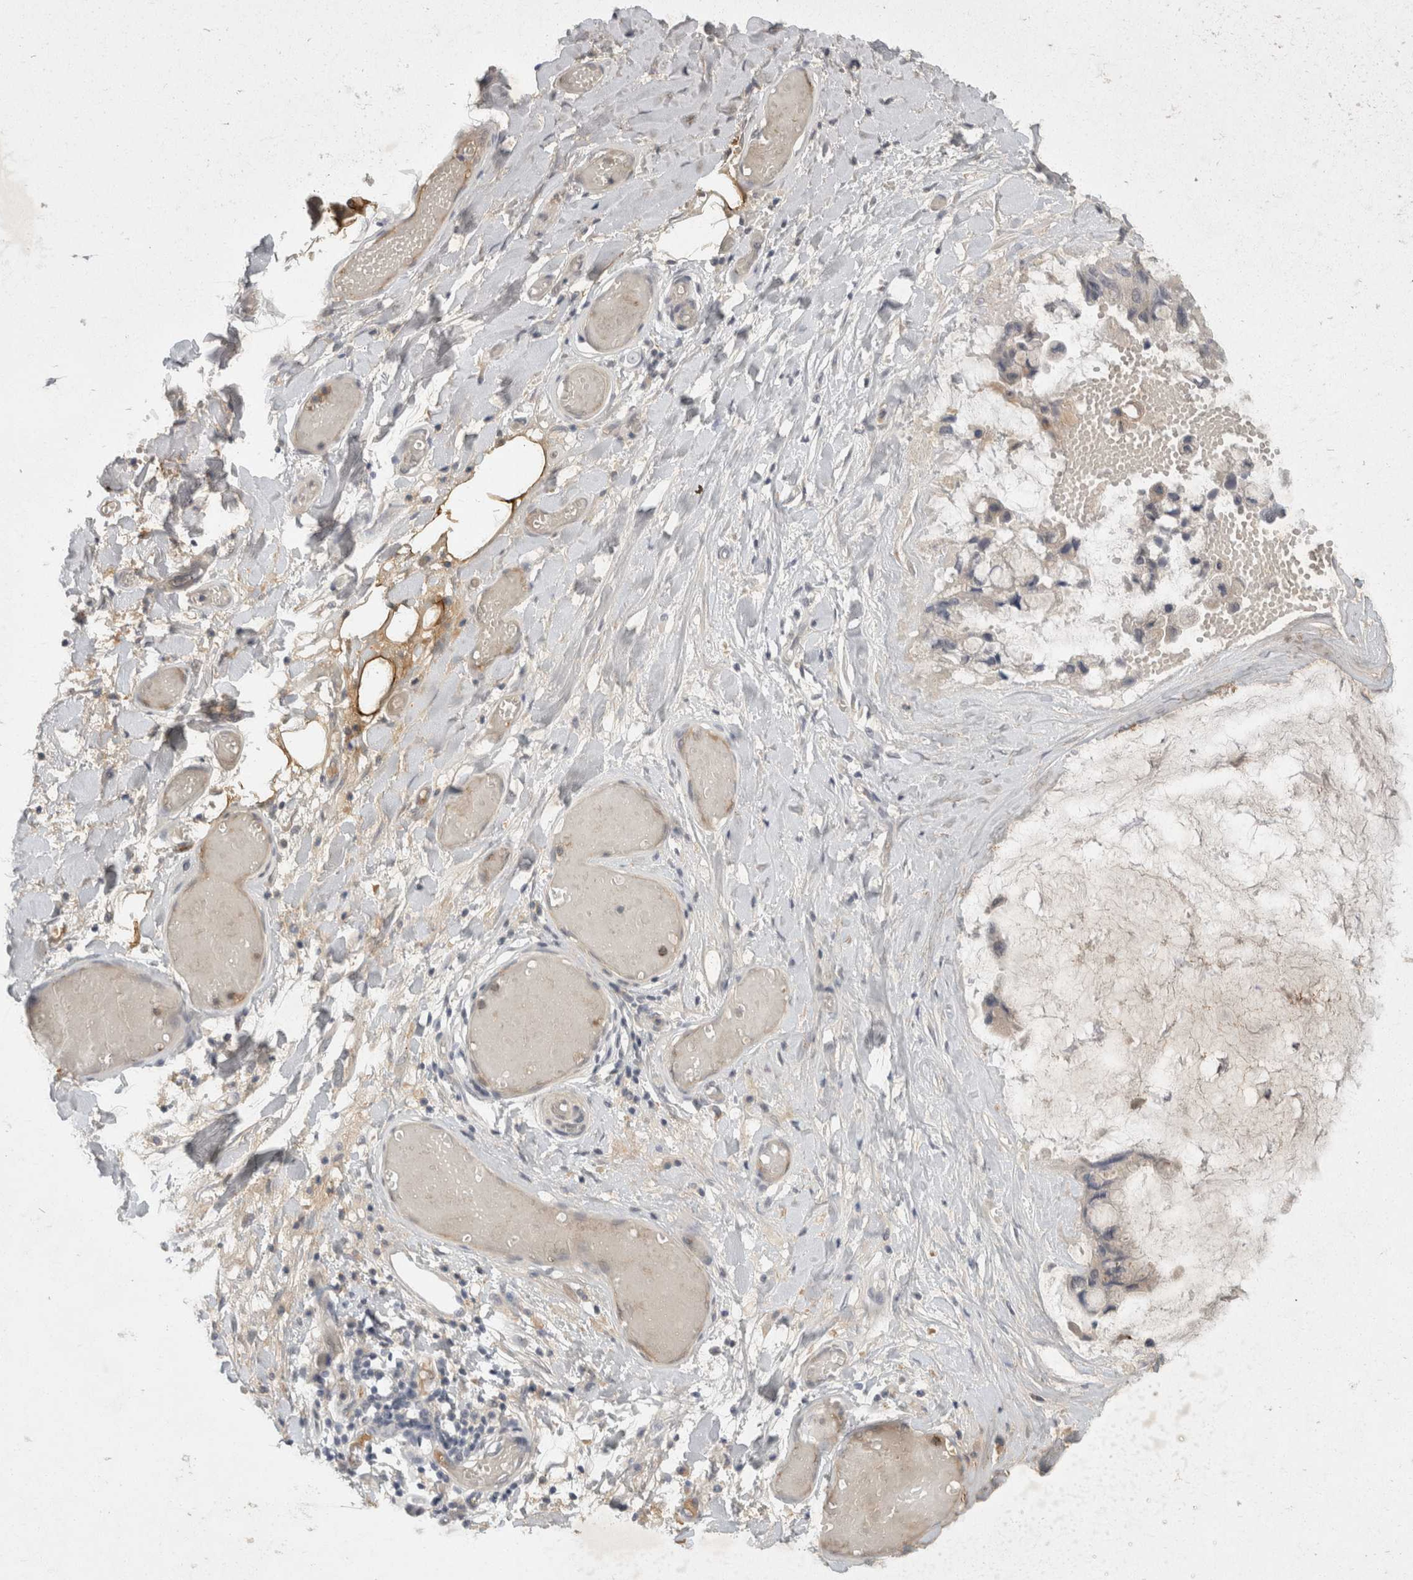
{"staining": {"intensity": "negative", "quantity": "none", "location": "none"}, "tissue": "ovarian cancer", "cell_type": "Tumor cells", "image_type": "cancer", "snomed": [{"axis": "morphology", "description": "Cystadenocarcinoma, mucinous, NOS"}, {"axis": "topography", "description": "Ovary"}], "caption": "This histopathology image is of ovarian cancer stained with immunohistochemistry (IHC) to label a protein in brown with the nuclei are counter-stained blue. There is no staining in tumor cells.", "gene": "TOM1L2", "patient": {"sex": "female", "age": 39}}